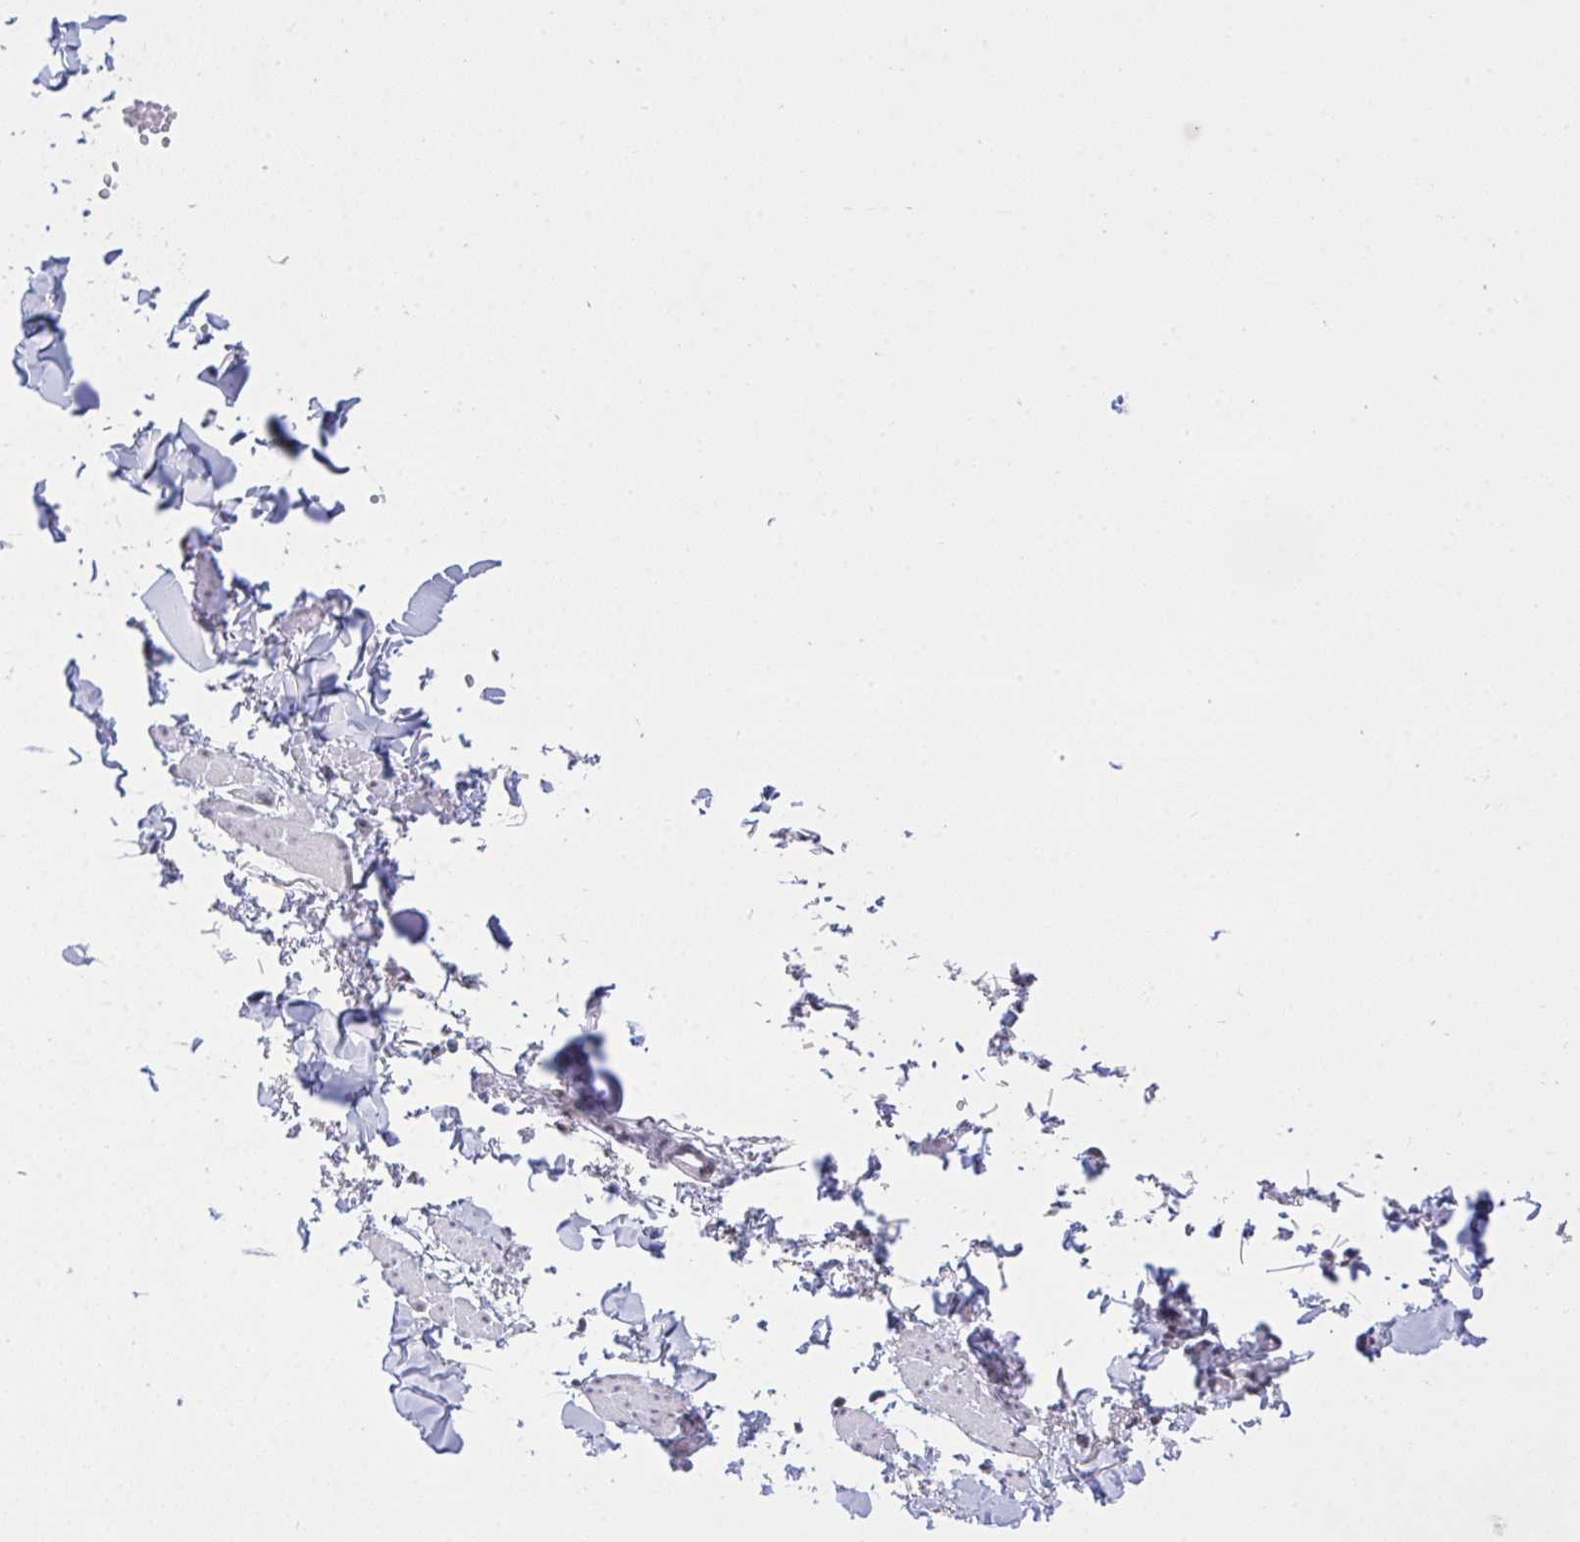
{"staining": {"intensity": "negative", "quantity": "none", "location": "none"}, "tissue": "adipose tissue", "cell_type": "Adipocytes", "image_type": "normal", "snomed": [{"axis": "morphology", "description": "Normal tissue, NOS"}, {"axis": "topography", "description": "Vulva"}, {"axis": "topography", "description": "Peripheral nerve tissue"}], "caption": "Immunohistochemistry (IHC) of normal adipose tissue shows no staining in adipocytes. (DAB IHC visualized using brightfield microscopy, high magnification).", "gene": "RFC4", "patient": {"sex": "female", "age": 66}}